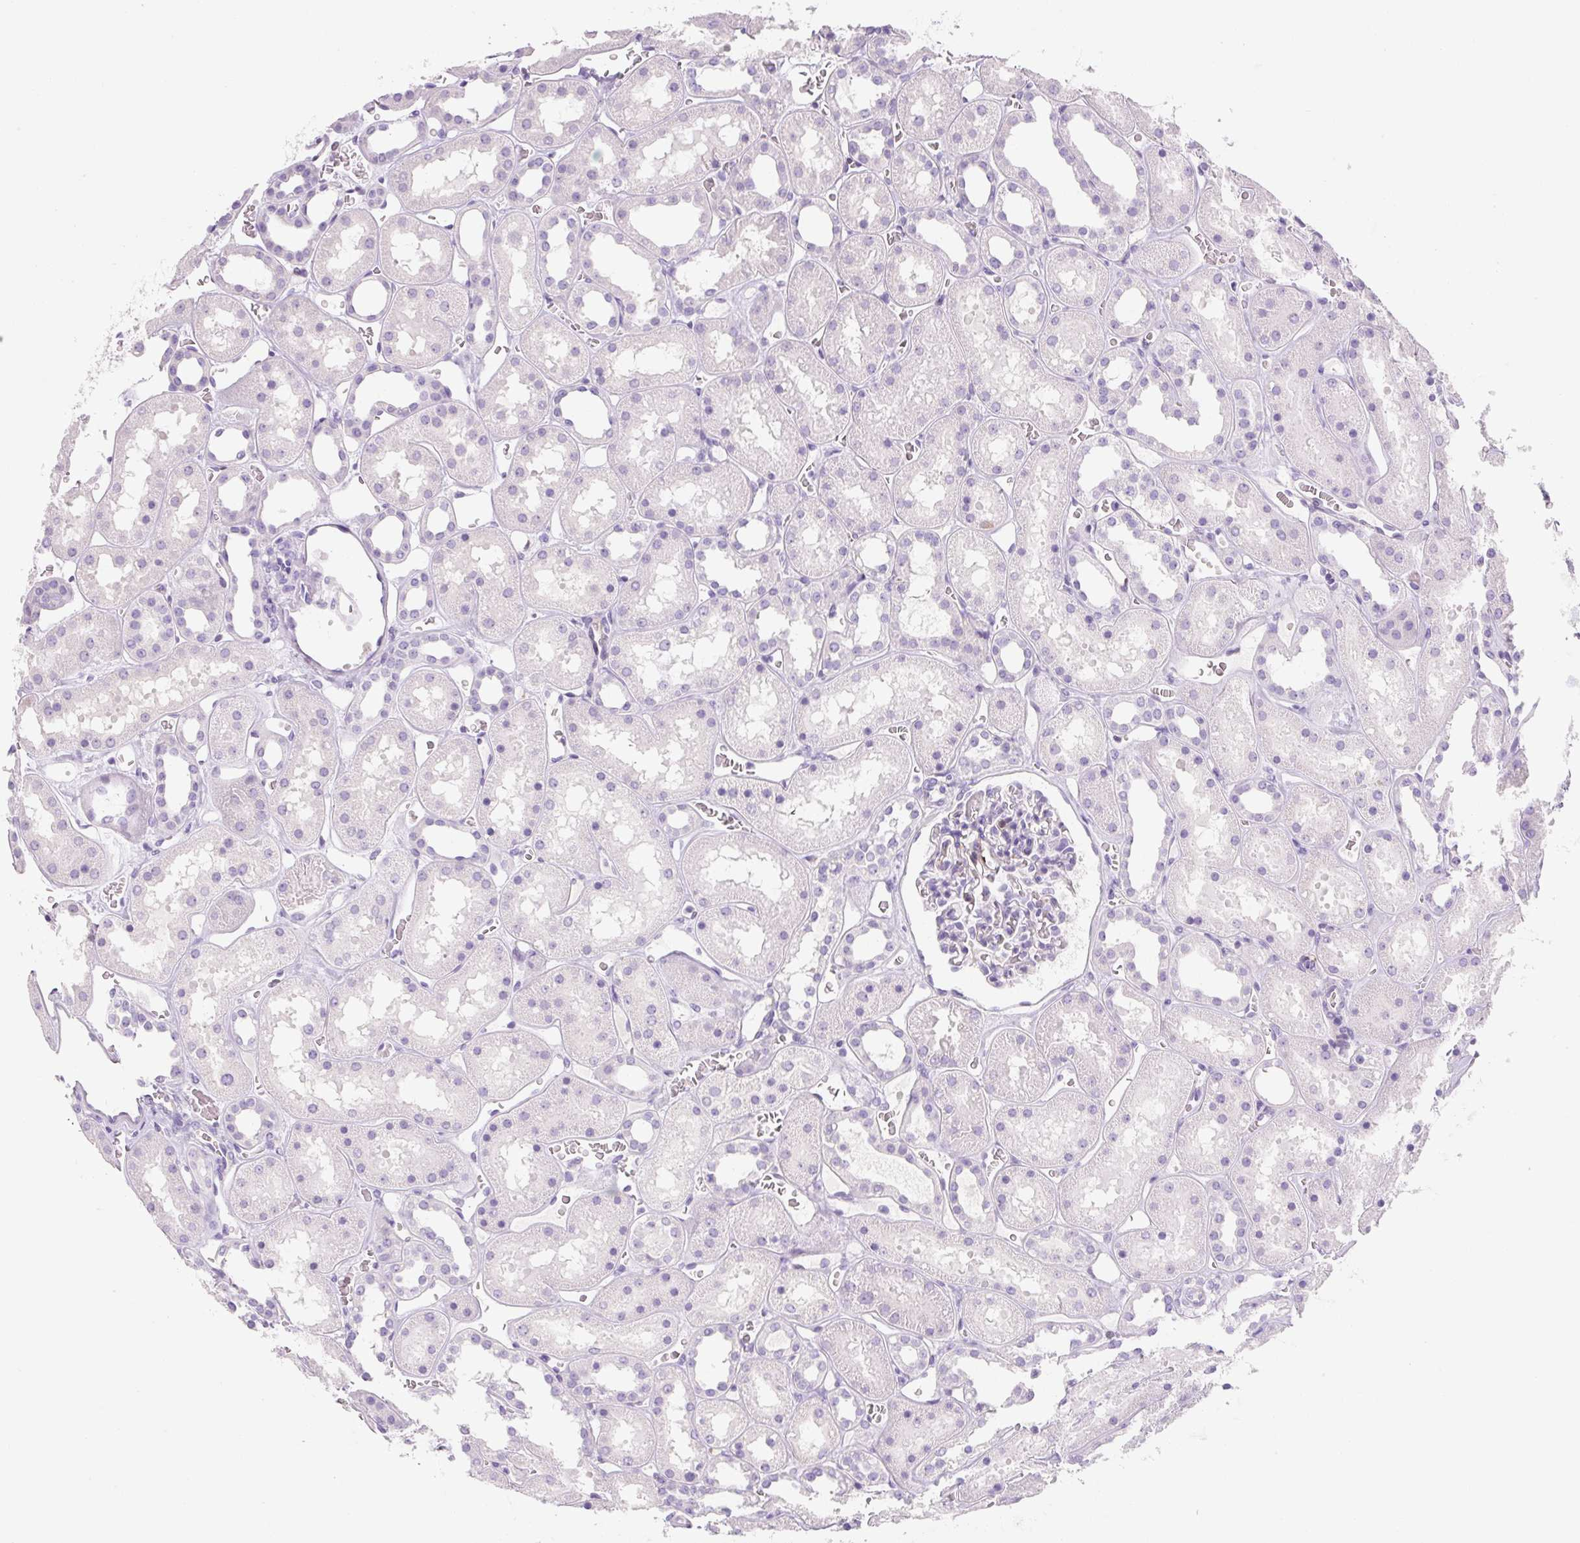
{"staining": {"intensity": "negative", "quantity": "none", "location": "none"}, "tissue": "kidney", "cell_type": "Cells in glomeruli", "image_type": "normal", "snomed": [{"axis": "morphology", "description": "Normal tissue, NOS"}, {"axis": "topography", "description": "Kidney"}], "caption": "This is a image of IHC staining of benign kidney, which shows no expression in cells in glomeruli.", "gene": "FABP5", "patient": {"sex": "female", "age": 41}}